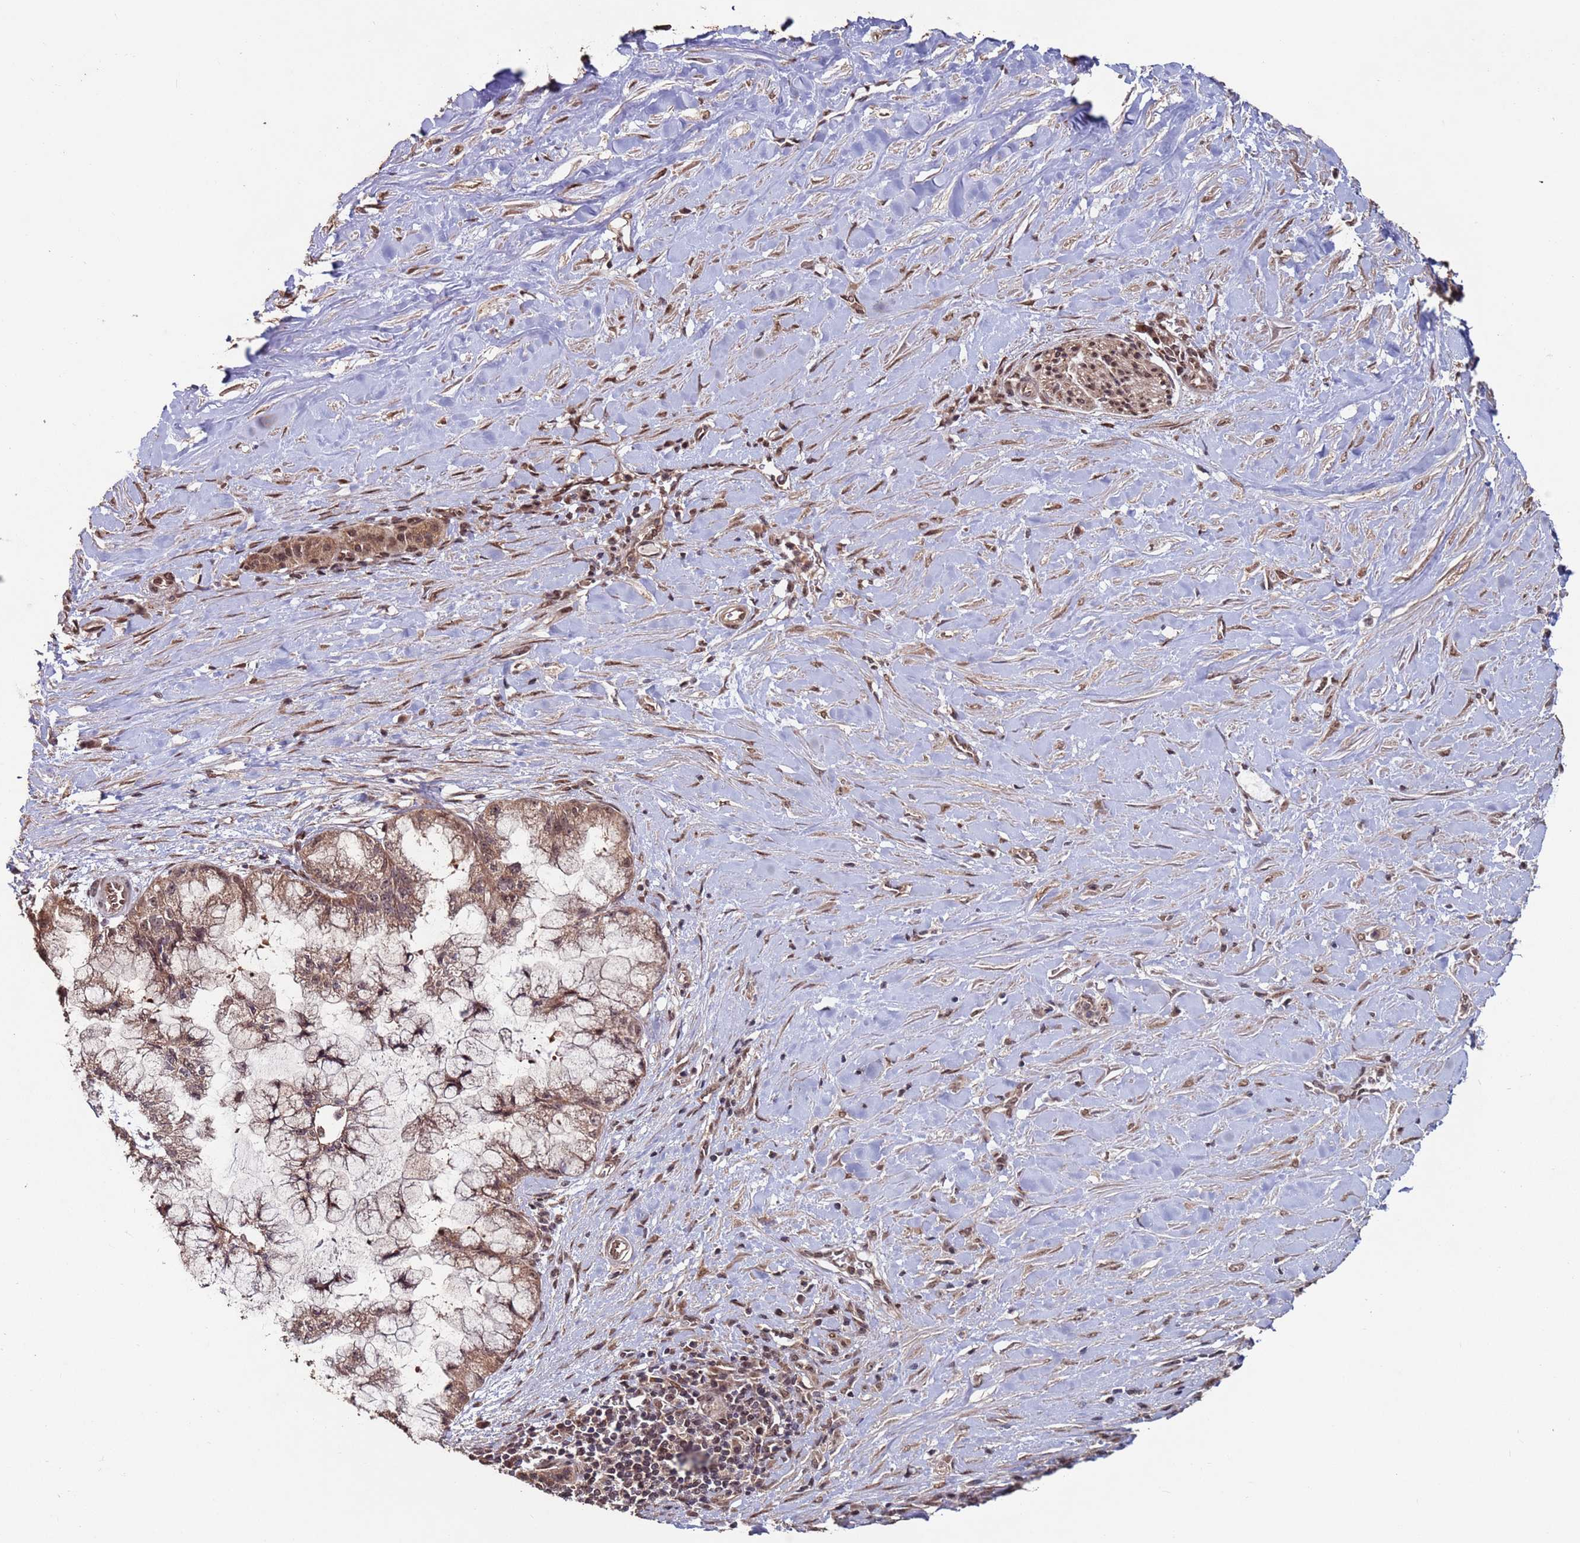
{"staining": {"intensity": "moderate", "quantity": ">75%", "location": "cytoplasmic/membranous,nuclear"}, "tissue": "pancreatic cancer", "cell_type": "Tumor cells", "image_type": "cancer", "snomed": [{"axis": "morphology", "description": "Adenocarcinoma, NOS"}, {"axis": "topography", "description": "Pancreas"}], "caption": "A brown stain labels moderate cytoplasmic/membranous and nuclear staining of a protein in human pancreatic adenocarcinoma tumor cells.", "gene": "PRR7", "patient": {"sex": "male", "age": 73}}